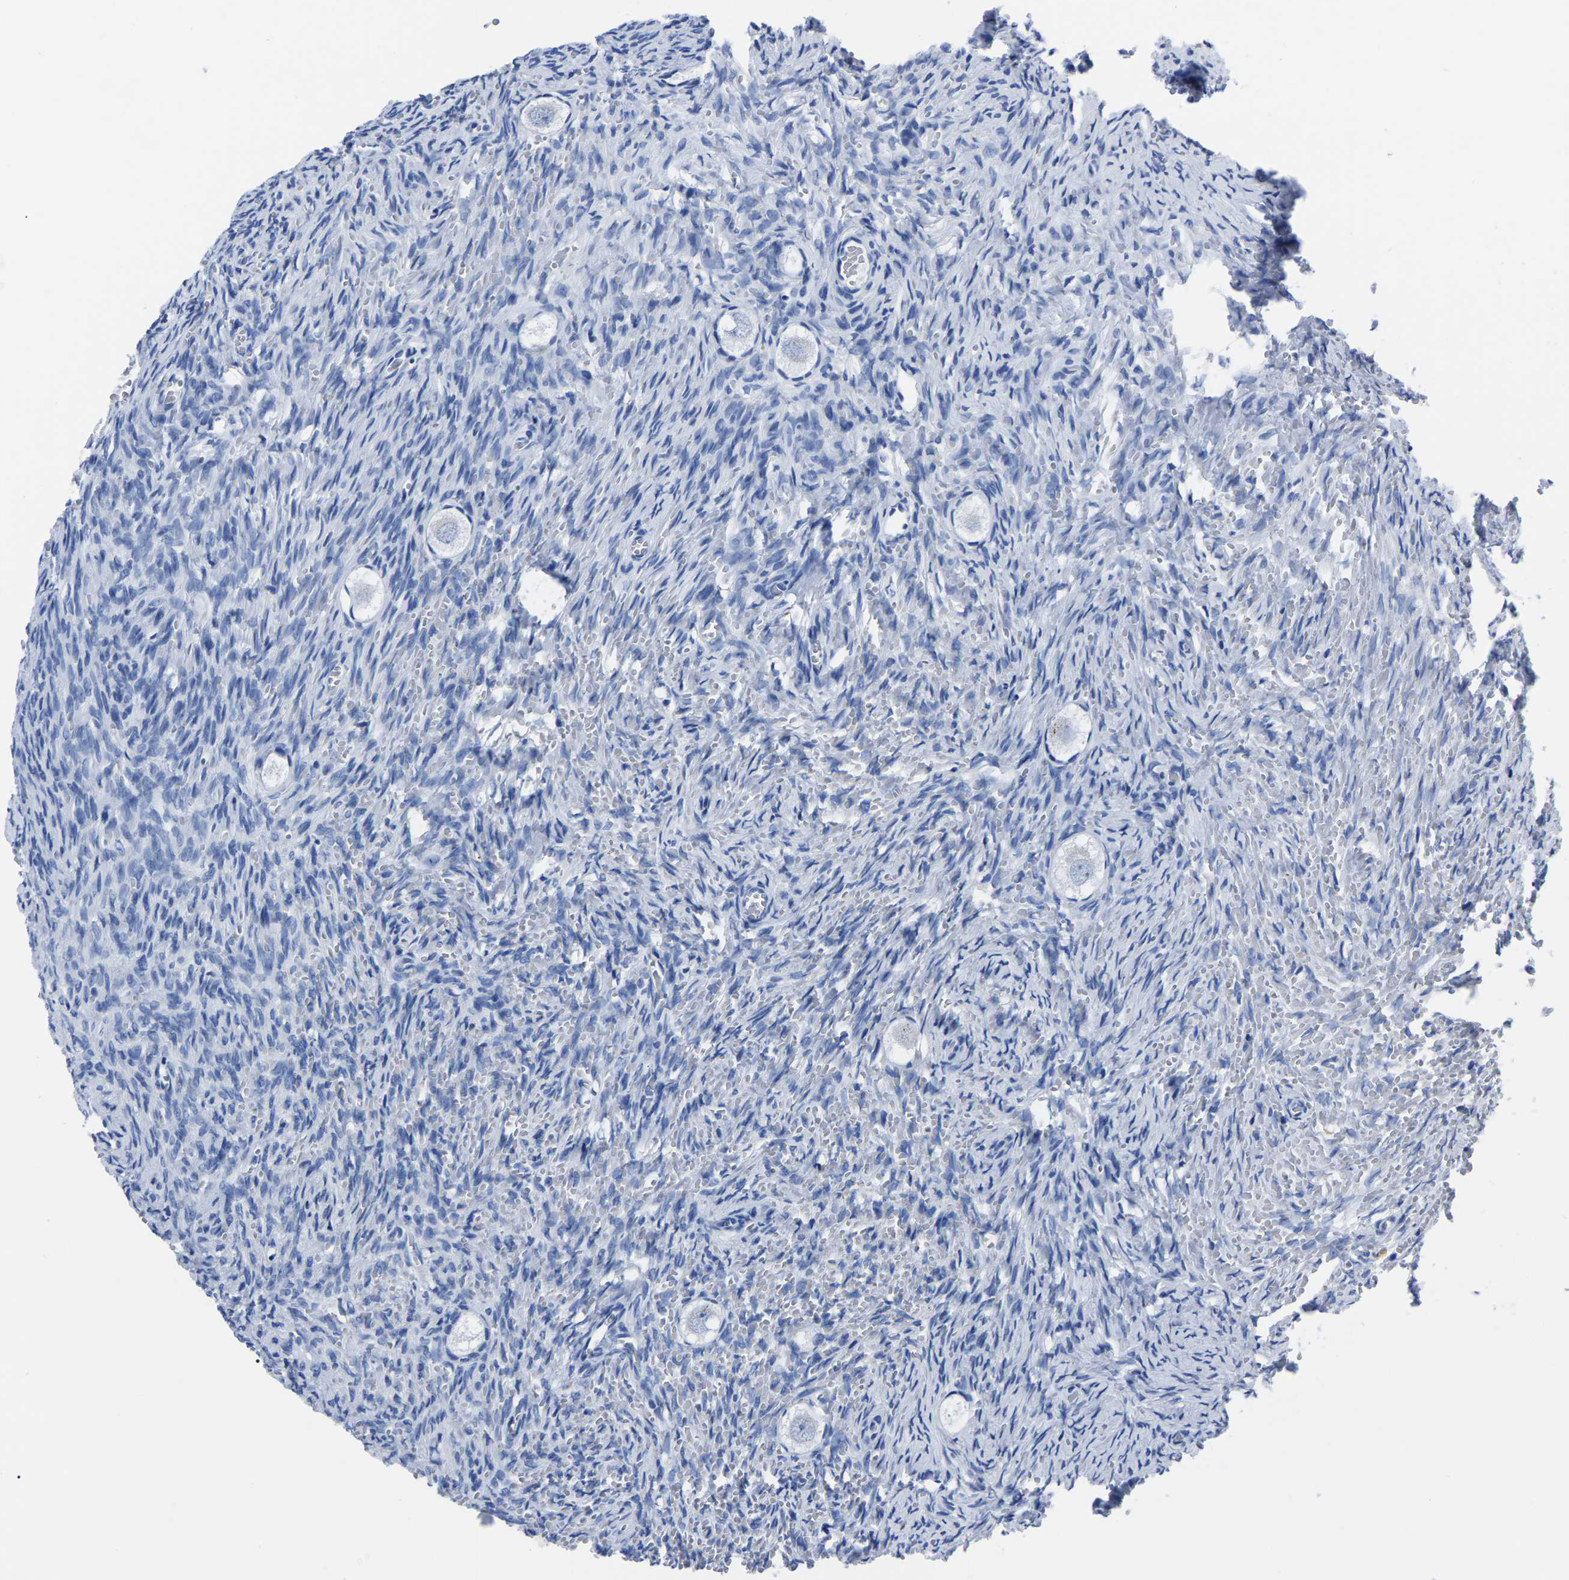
{"staining": {"intensity": "negative", "quantity": "none", "location": "none"}, "tissue": "ovary", "cell_type": "Follicle cells", "image_type": "normal", "snomed": [{"axis": "morphology", "description": "Normal tissue, NOS"}, {"axis": "topography", "description": "Ovary"}], "caption": "Normal ovary was stained to show a protein in brown. There is no significant staining in follicle cells. The staining was performed using DAB to visualize the protein expression in brown, while the nuclei were stained in blue with hematoxylin (Magnification: 20x).", "gene": "IMPG2", "patient": {"sex": "female", "age": 27}}